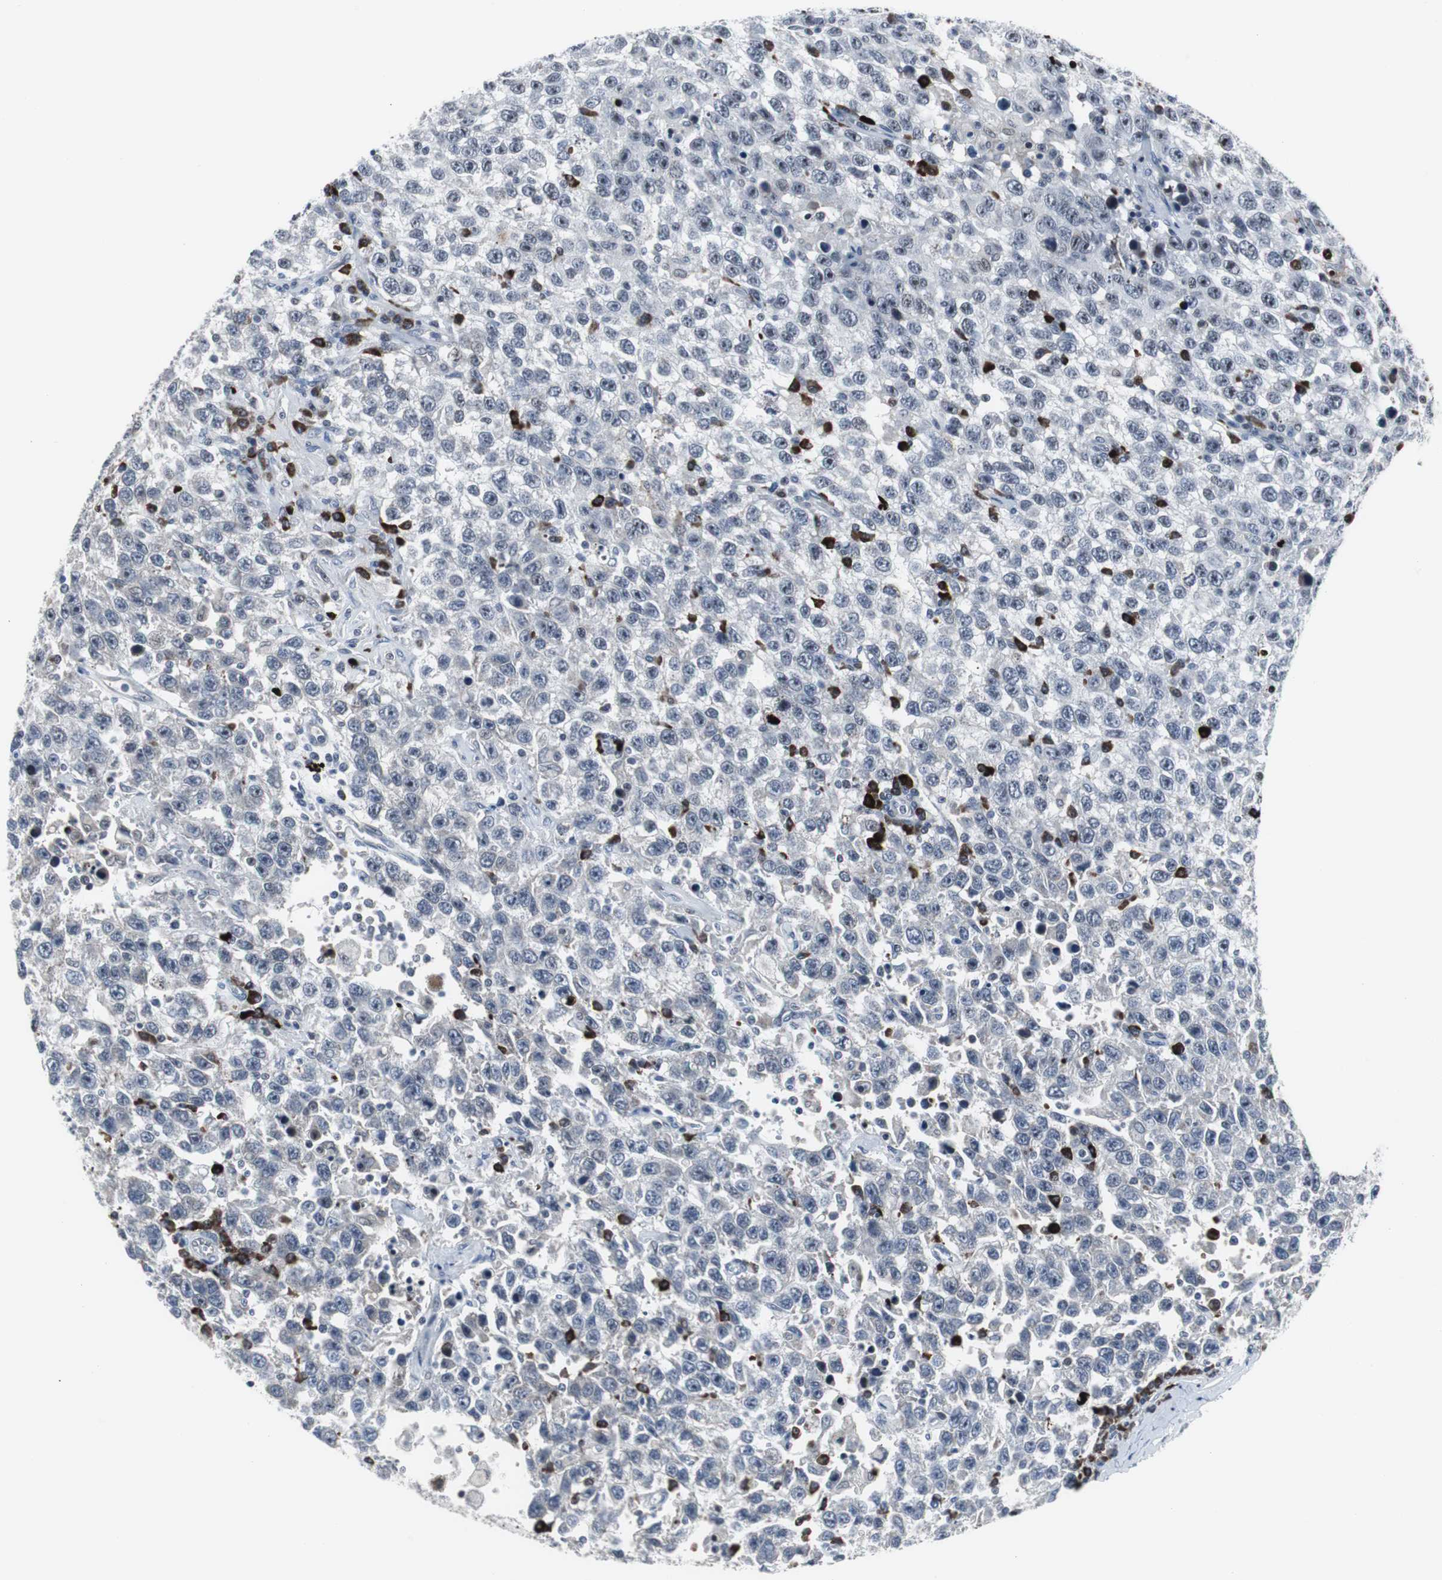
{"staining": {"intensity": "negative", "quantity": "none", "location": "none"}, "tissue": "testis cancer", "cell_type": "Tumor cells", "image_type": "cancer", "snomed": [{"axis": "morphology", "description": "Seminoma, NOS"}, {"axis": "topography", "description": "Testis"}], "caption": "The photomicrograph shows no significant expression in tumor cells of seminoma (testis).", "gene": "DOK1", "patient": {"sex": "male", "age": 41}}